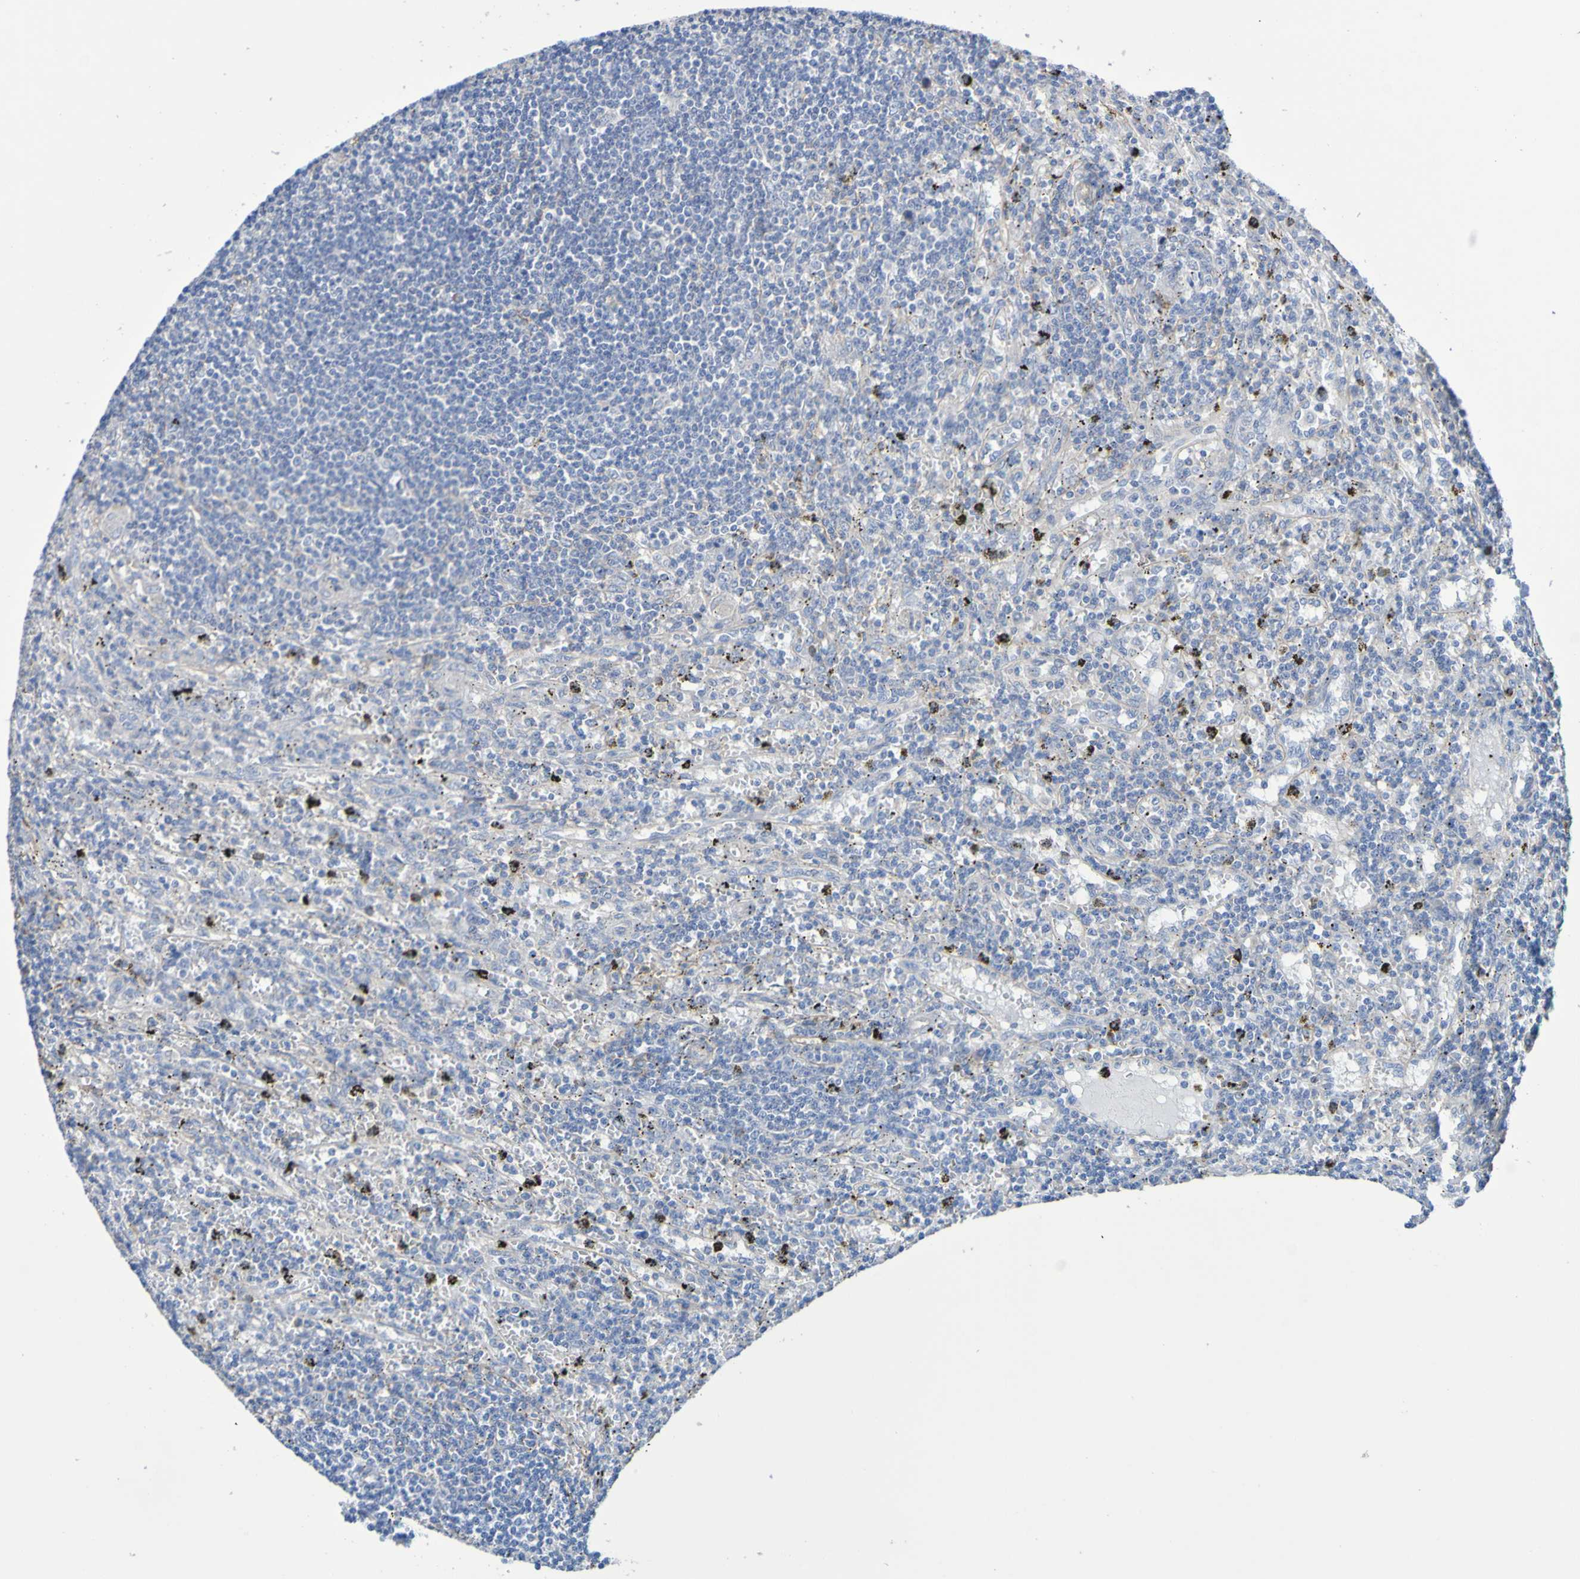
{"staining": {"intensity": "negative", "quantity": "none", "location": "none"}, "tissue": "lymphoma", "cell_type": "Tumor cells", "image_type": "cancer", "snomed": [{"axis": "morphology", "description": "Malignant lymphoma, non-Hodgkin's type, Low grade"}, {"axis": "topography", "description": "Spleen"}], "caption": "The histopathology image demonstrates no staining of tumor cells in malignant lymphoma, non-Hodgkin's type (low-grade).", "gene": "SRPRB", "patient": {"sex": "male", "age": 76}}